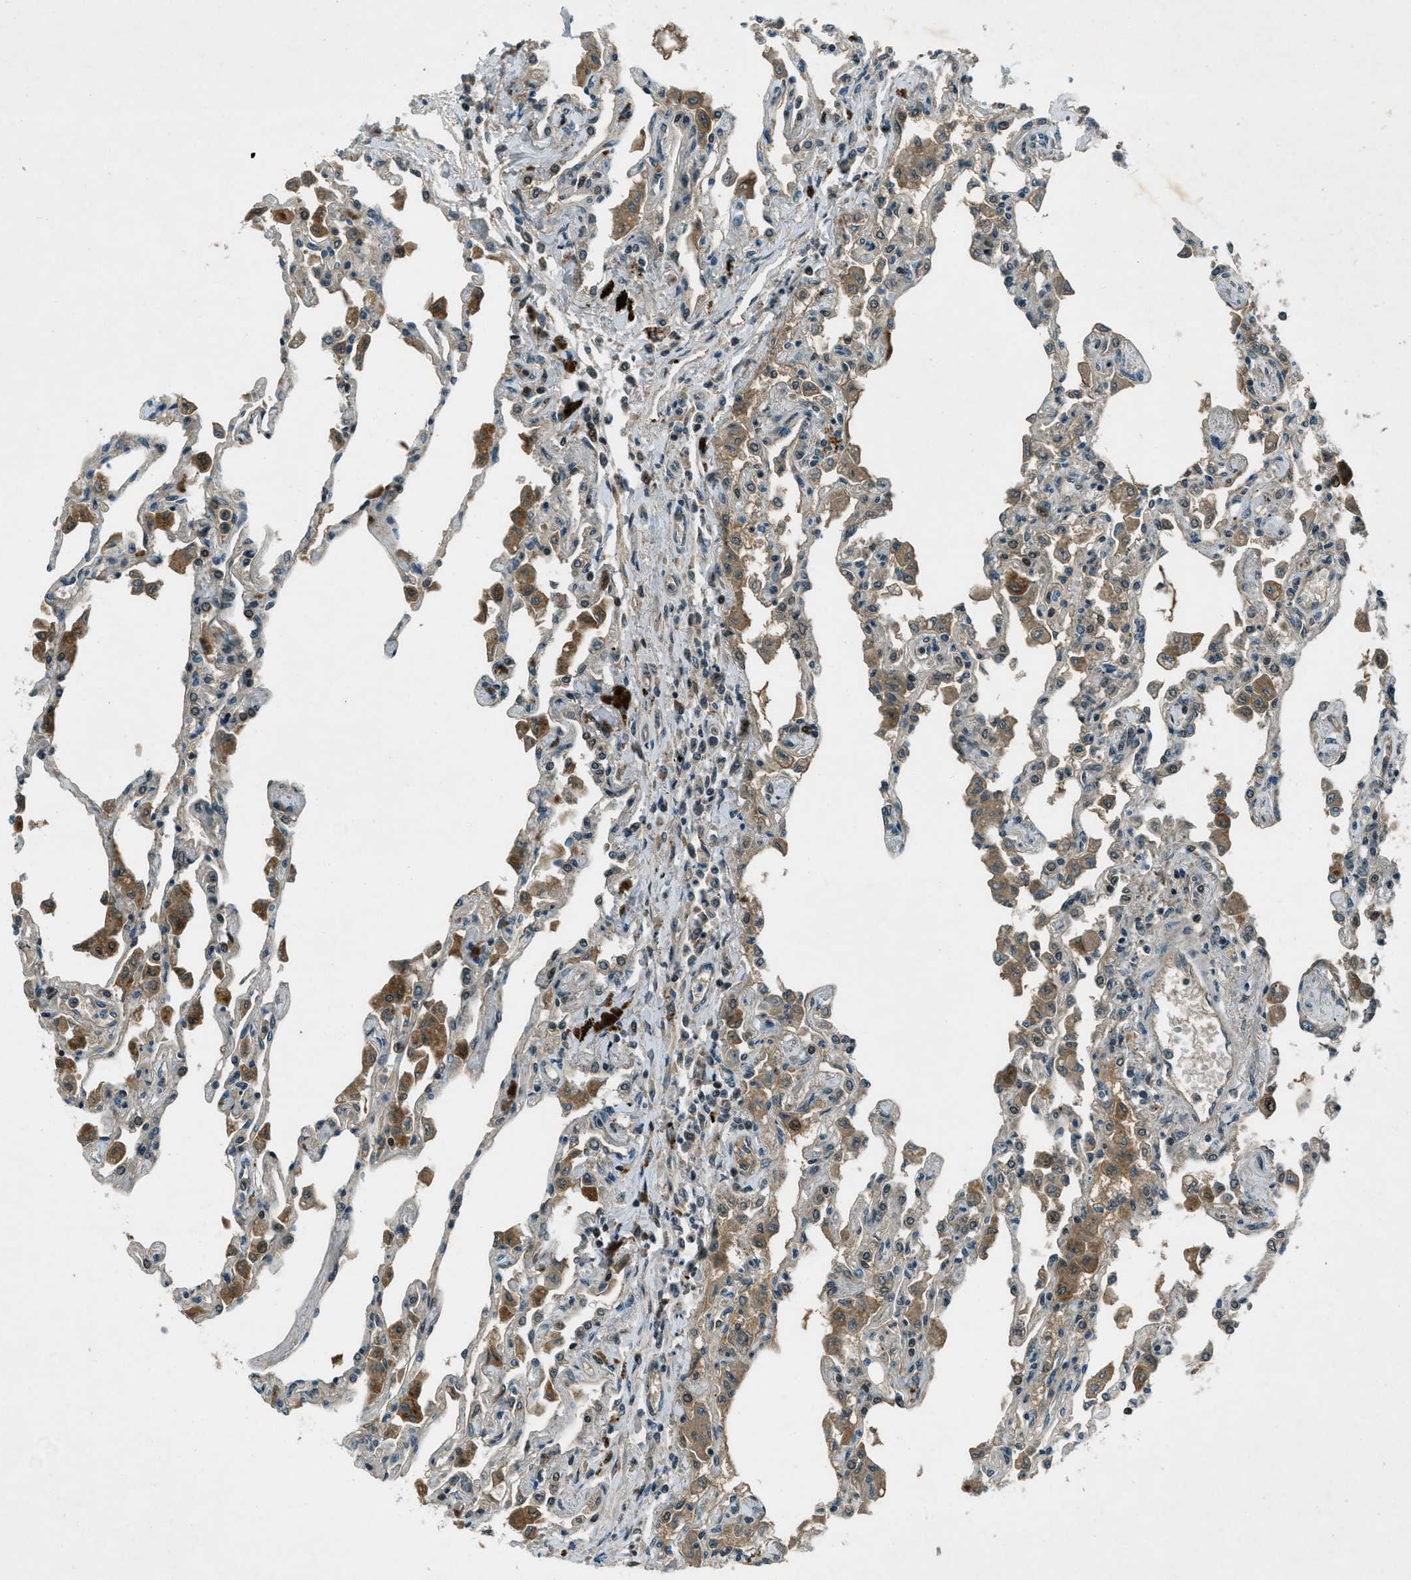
{"staining": {"intensity": "weak", "quantity": "25%-75%", "location": "cytoplasmic/membranous"}, "tissue": "lung", "cell_type": "Alveolar cells", "image_type": "normal", "snomed": [{"axis": "morphology", "description": "Normal tissue, NOS"}, {"axis": "topography", "description": "Bronchus"}, {"axis": "topography", "description": "Lung"}], "caption": "Lung stained with immunohistochemistry (IHC) exhibits weak cytoplasmic/membranous staining in about 25%-75% of alveolar cells.", "gene": "STK11", "patient": {"sex": "female", "age": 49}}